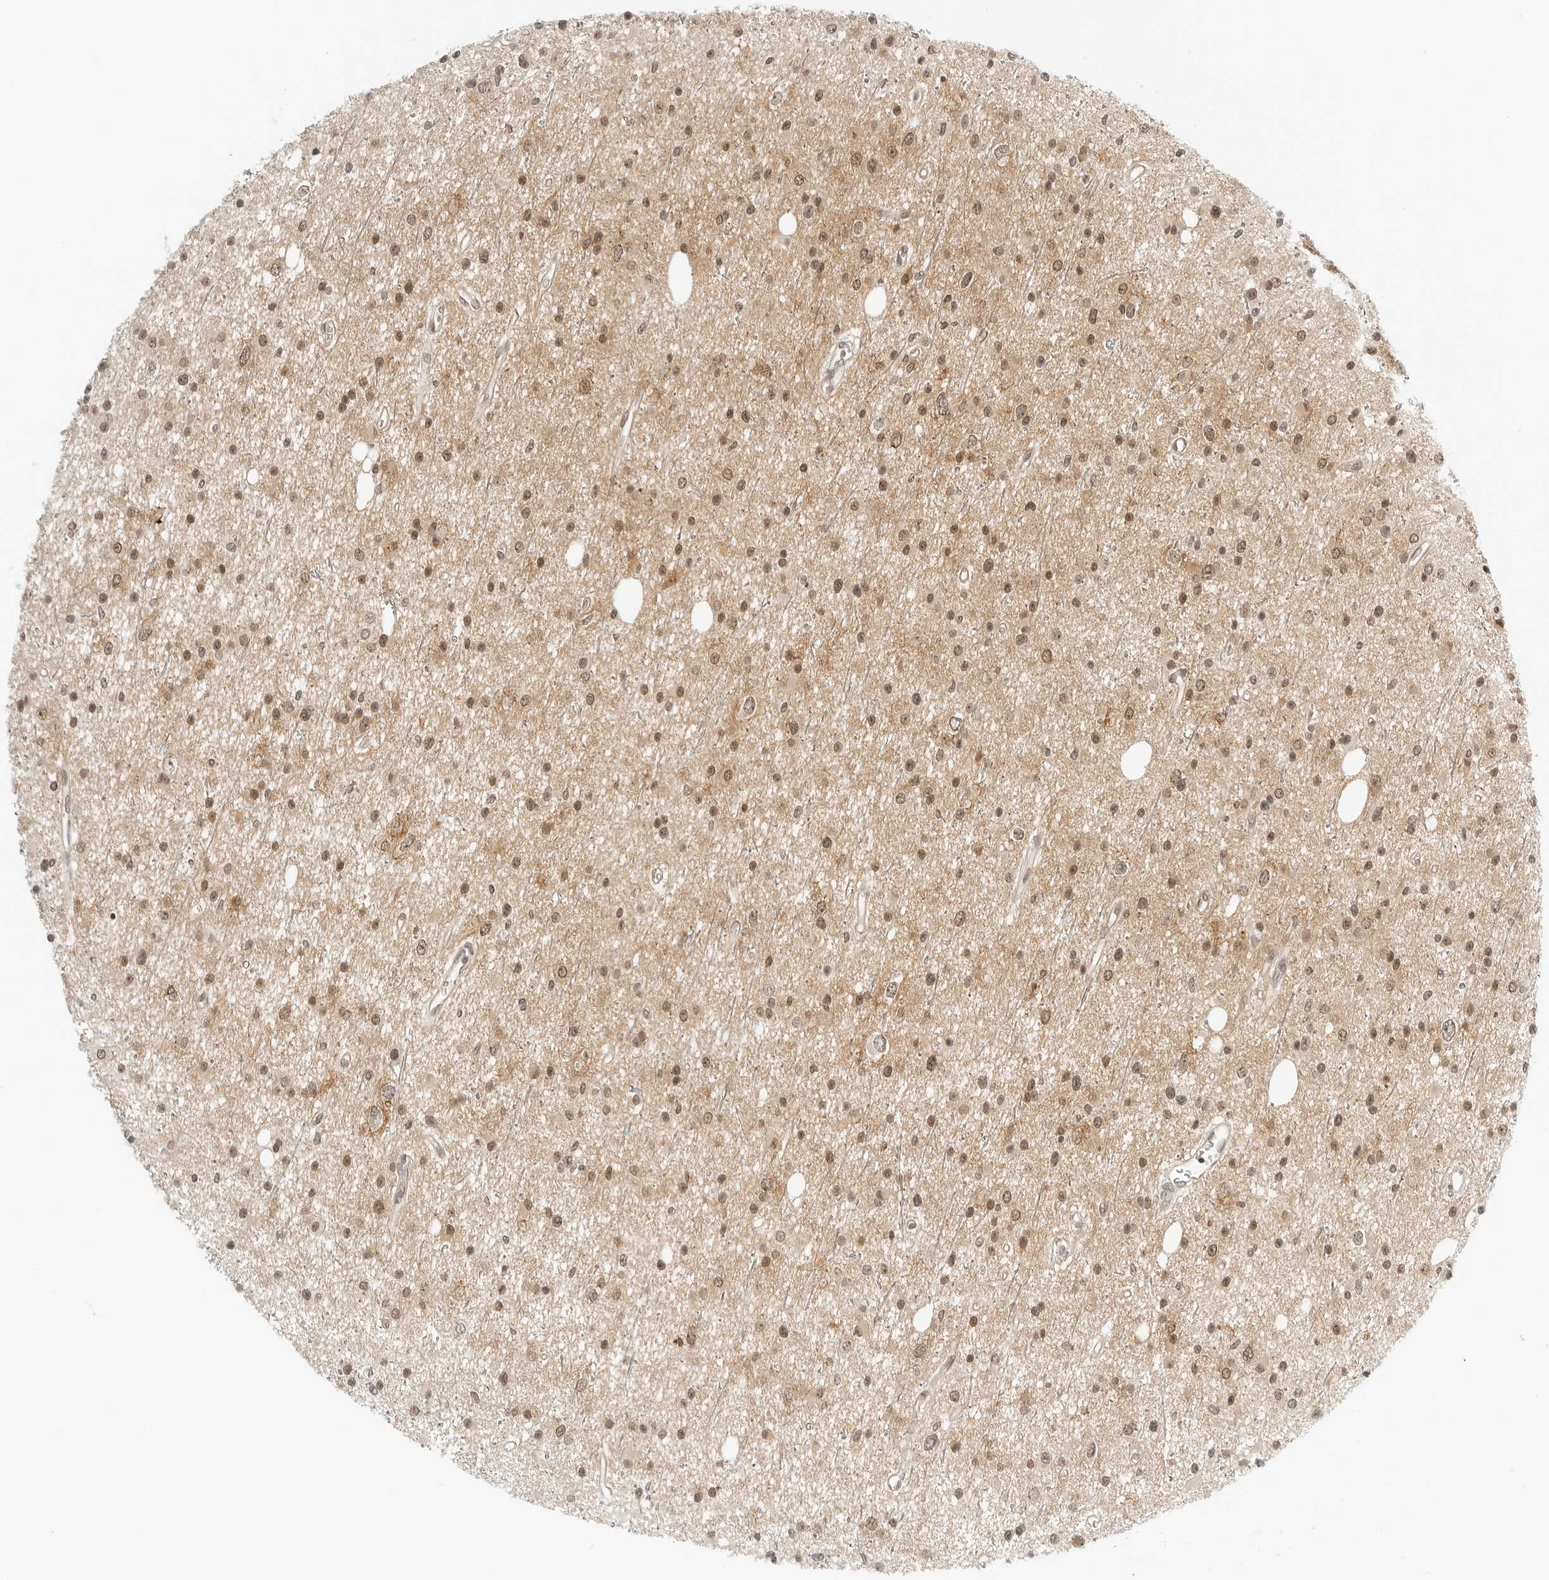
{"staining": {"intensity": "moderate", "quantity": ">75%", "location": "nuclear"}, "tissue": "glioma", "cell_type": "Tumor cells", "image_type": "cancer", "snomed": [{"axis": "morphology", "description": "Glioma, malignant, Low grade"}, {"axis": "topography", "description": "Cerebral cortex"}], "caption": "This photomicrograph demonstrates IHC staining of glioma, with medium moderate nuclear expression in approximately >75% of tumor cells.", "gene": "NEO1", "patient": {"sex": "female", "age": 39}}